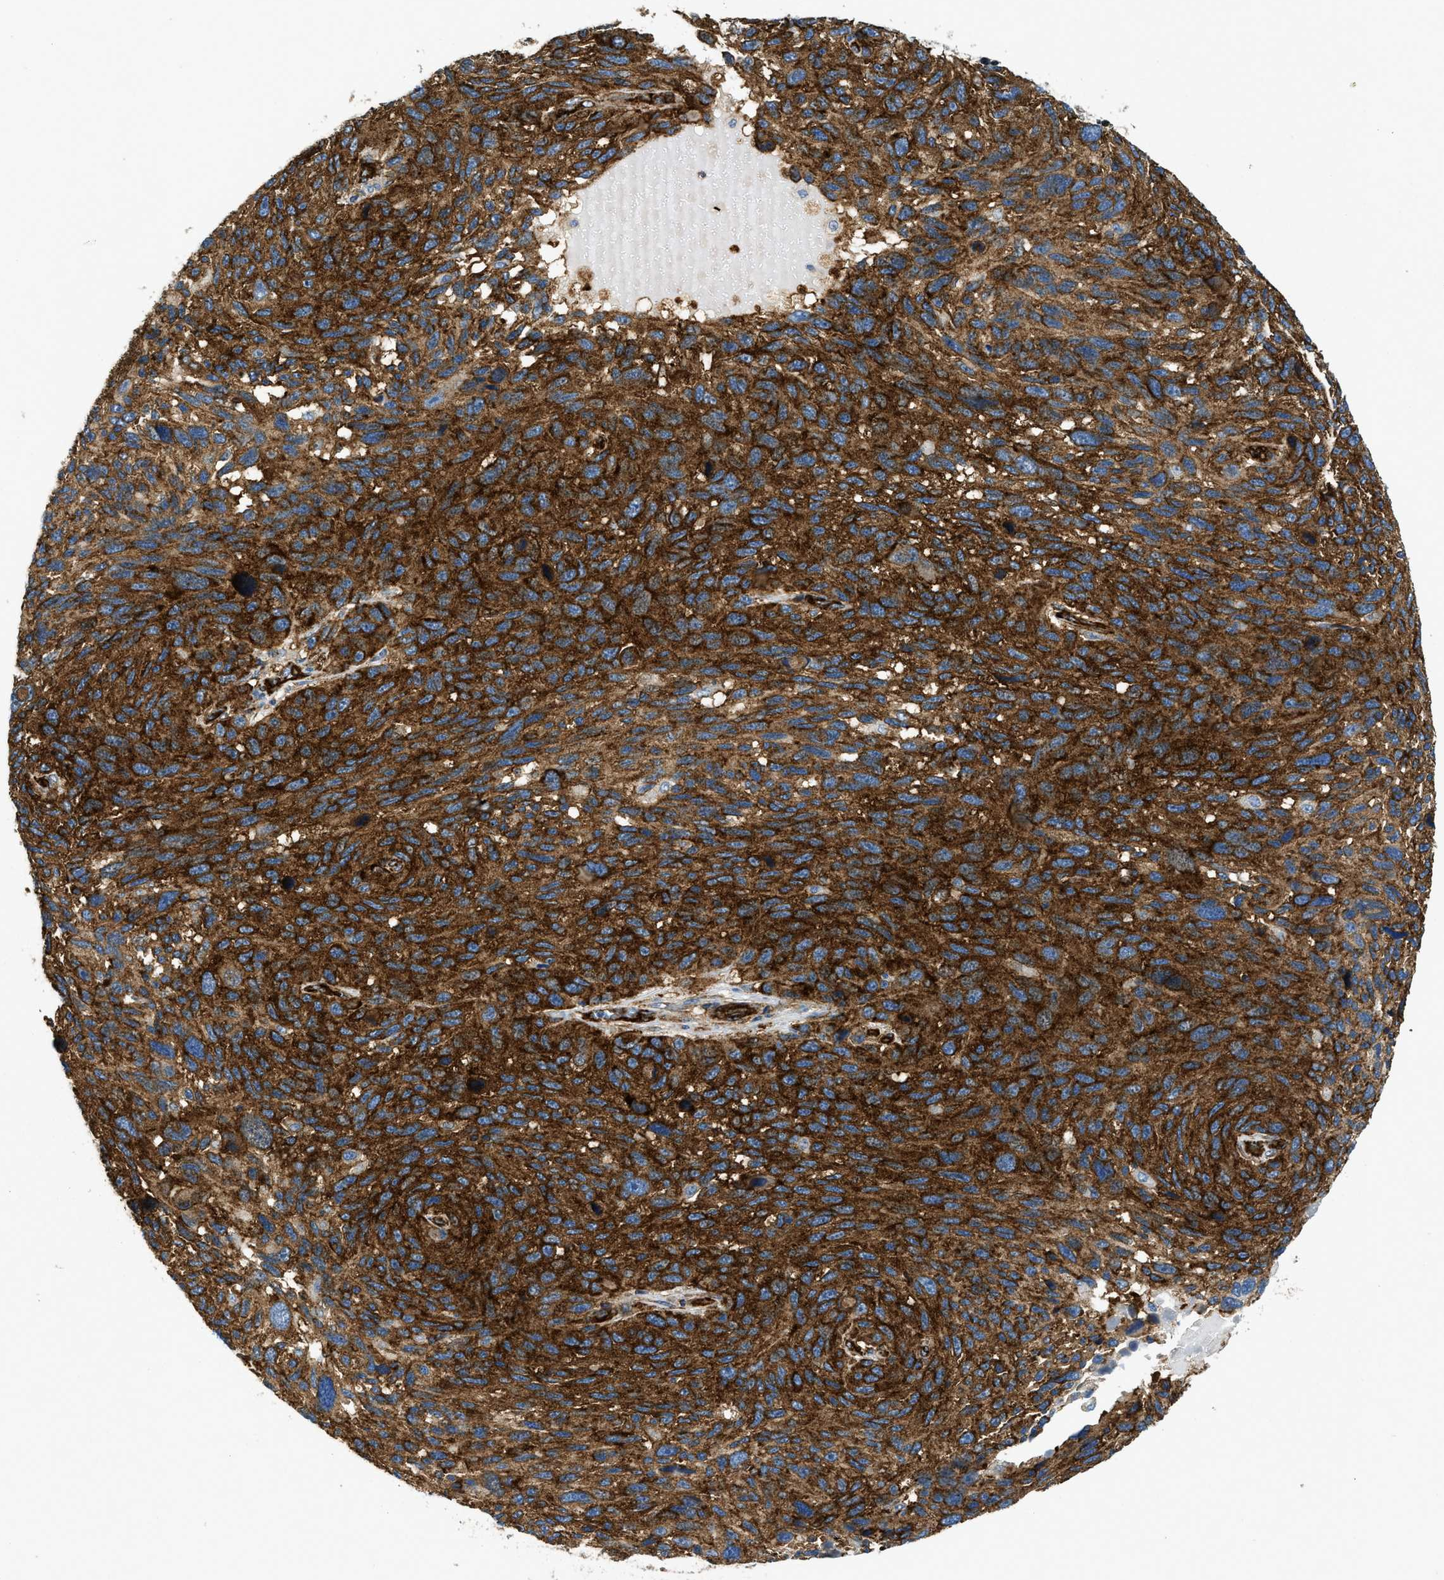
{"staining": {"intensity": "strong", "quantity": ">75%", "location": "cytoplasmic/membranous"}, "tissue": "melanoma", "cell_type": "Tumor cells", "image_type": "cancer", "snomed": [{"axis": "morphology", "description": "Malignant melanoma, NOS"}, {"axis": "topography", "description": "Skin"}], "caption": "IHC of malignant melanoma demonstrates high levels of strong cytoplasmic/membranous staining in about >75% of tumor cells. (Stains: DAB in brown, nuclei in blue, Microscopy: brightfield microscopy at high magnification).", "gene": "HIP1", "patient": {"sex": "male", "age": 53}}